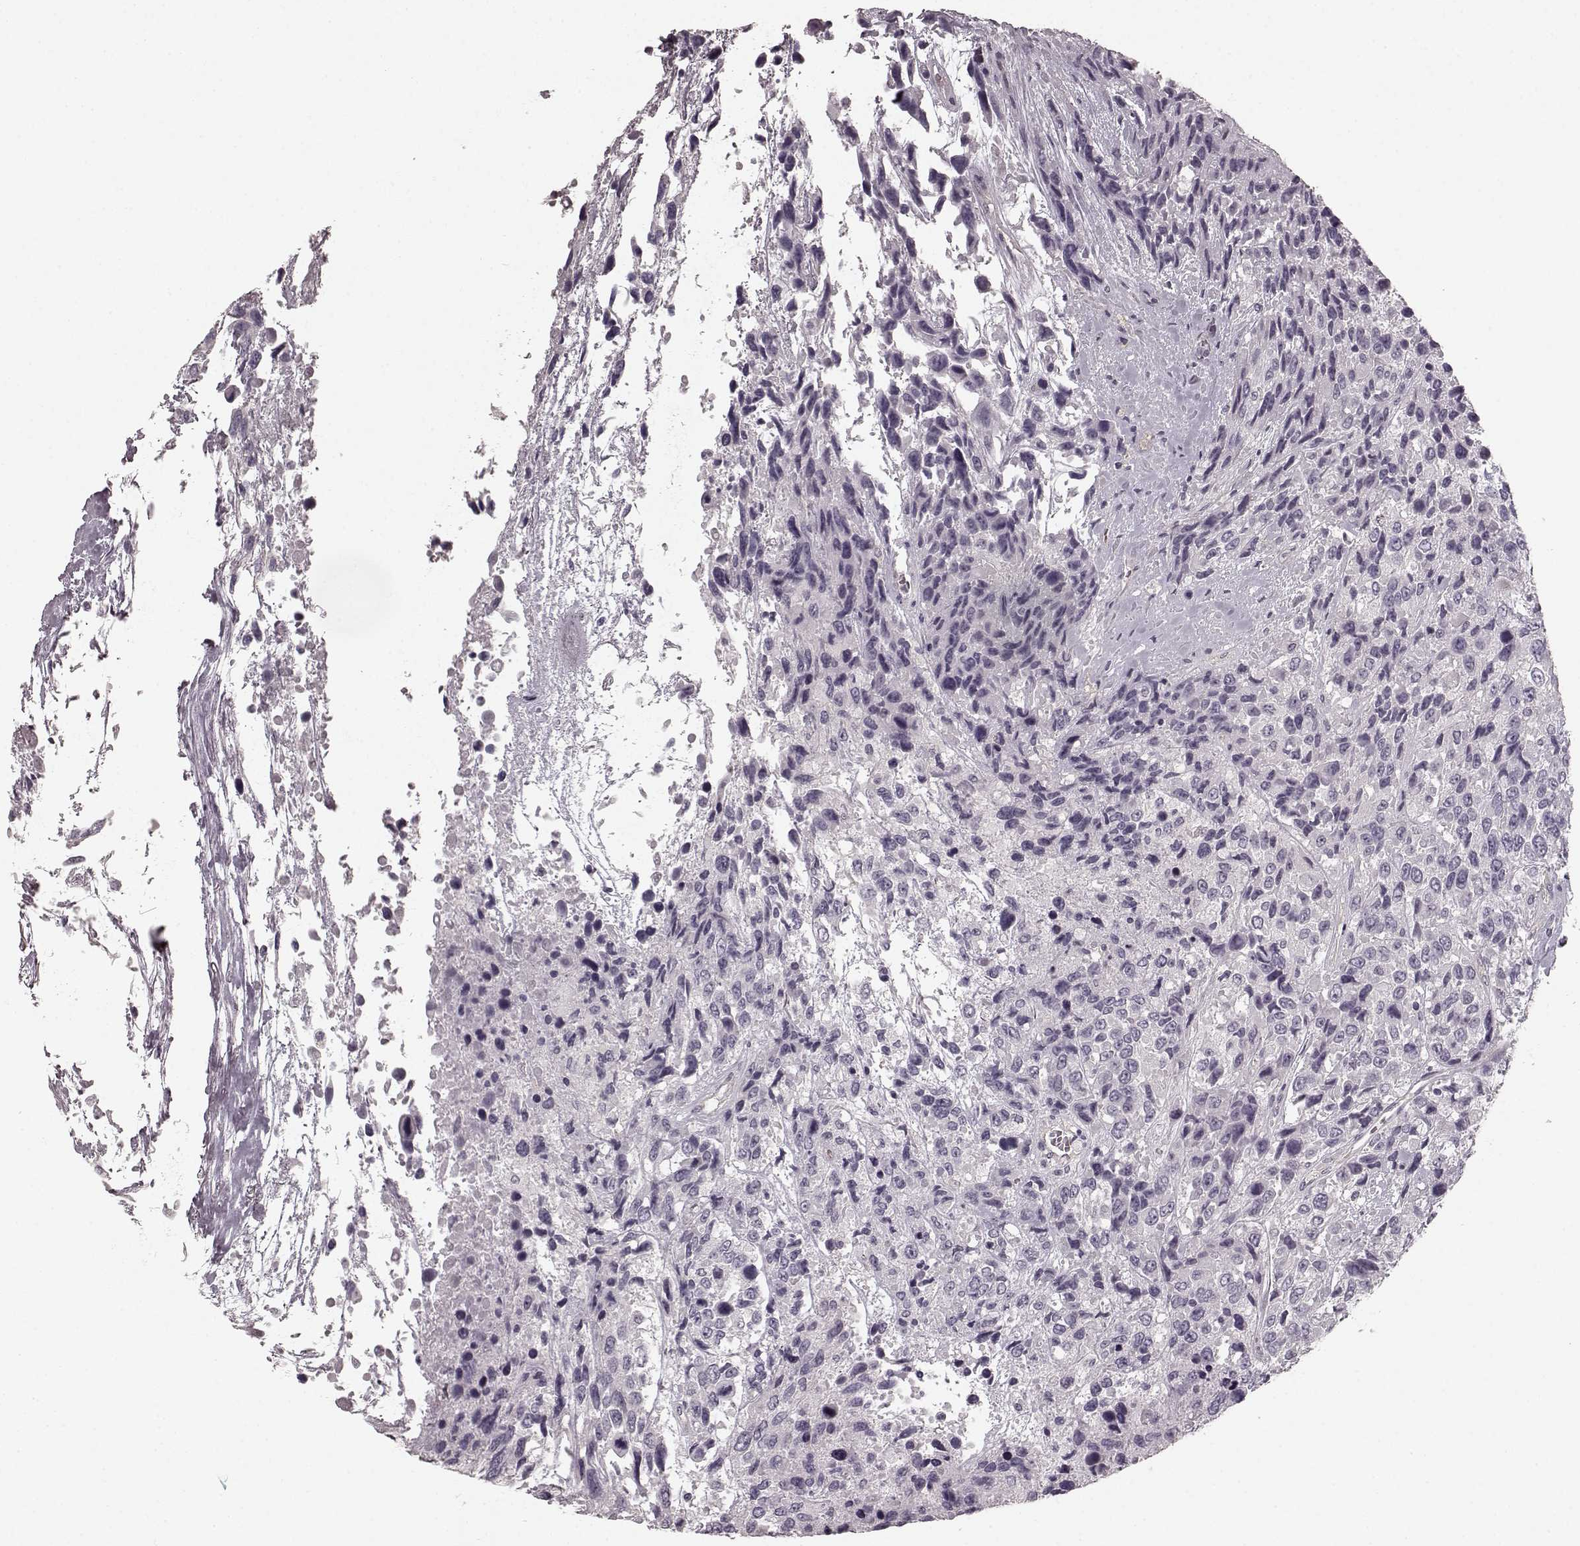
{"staining": {"intensity": "negative", "quantity": "none", "location": "none"}, "tissue": "urothelial cancer", "cell_type": "Tumor cells", "image_type": "cancer", "snomed": [{"axis": "morphology", "description": "Urothelial carcinoma, High grade"}, {"axis": "topography", "description": "Urinary bladder"}], "caption": "The histopathology image shows no staining of tumor cells in urothelial cancer.", "gene": "PRKCE", "patient": {"sex": "female", "age": 70}}